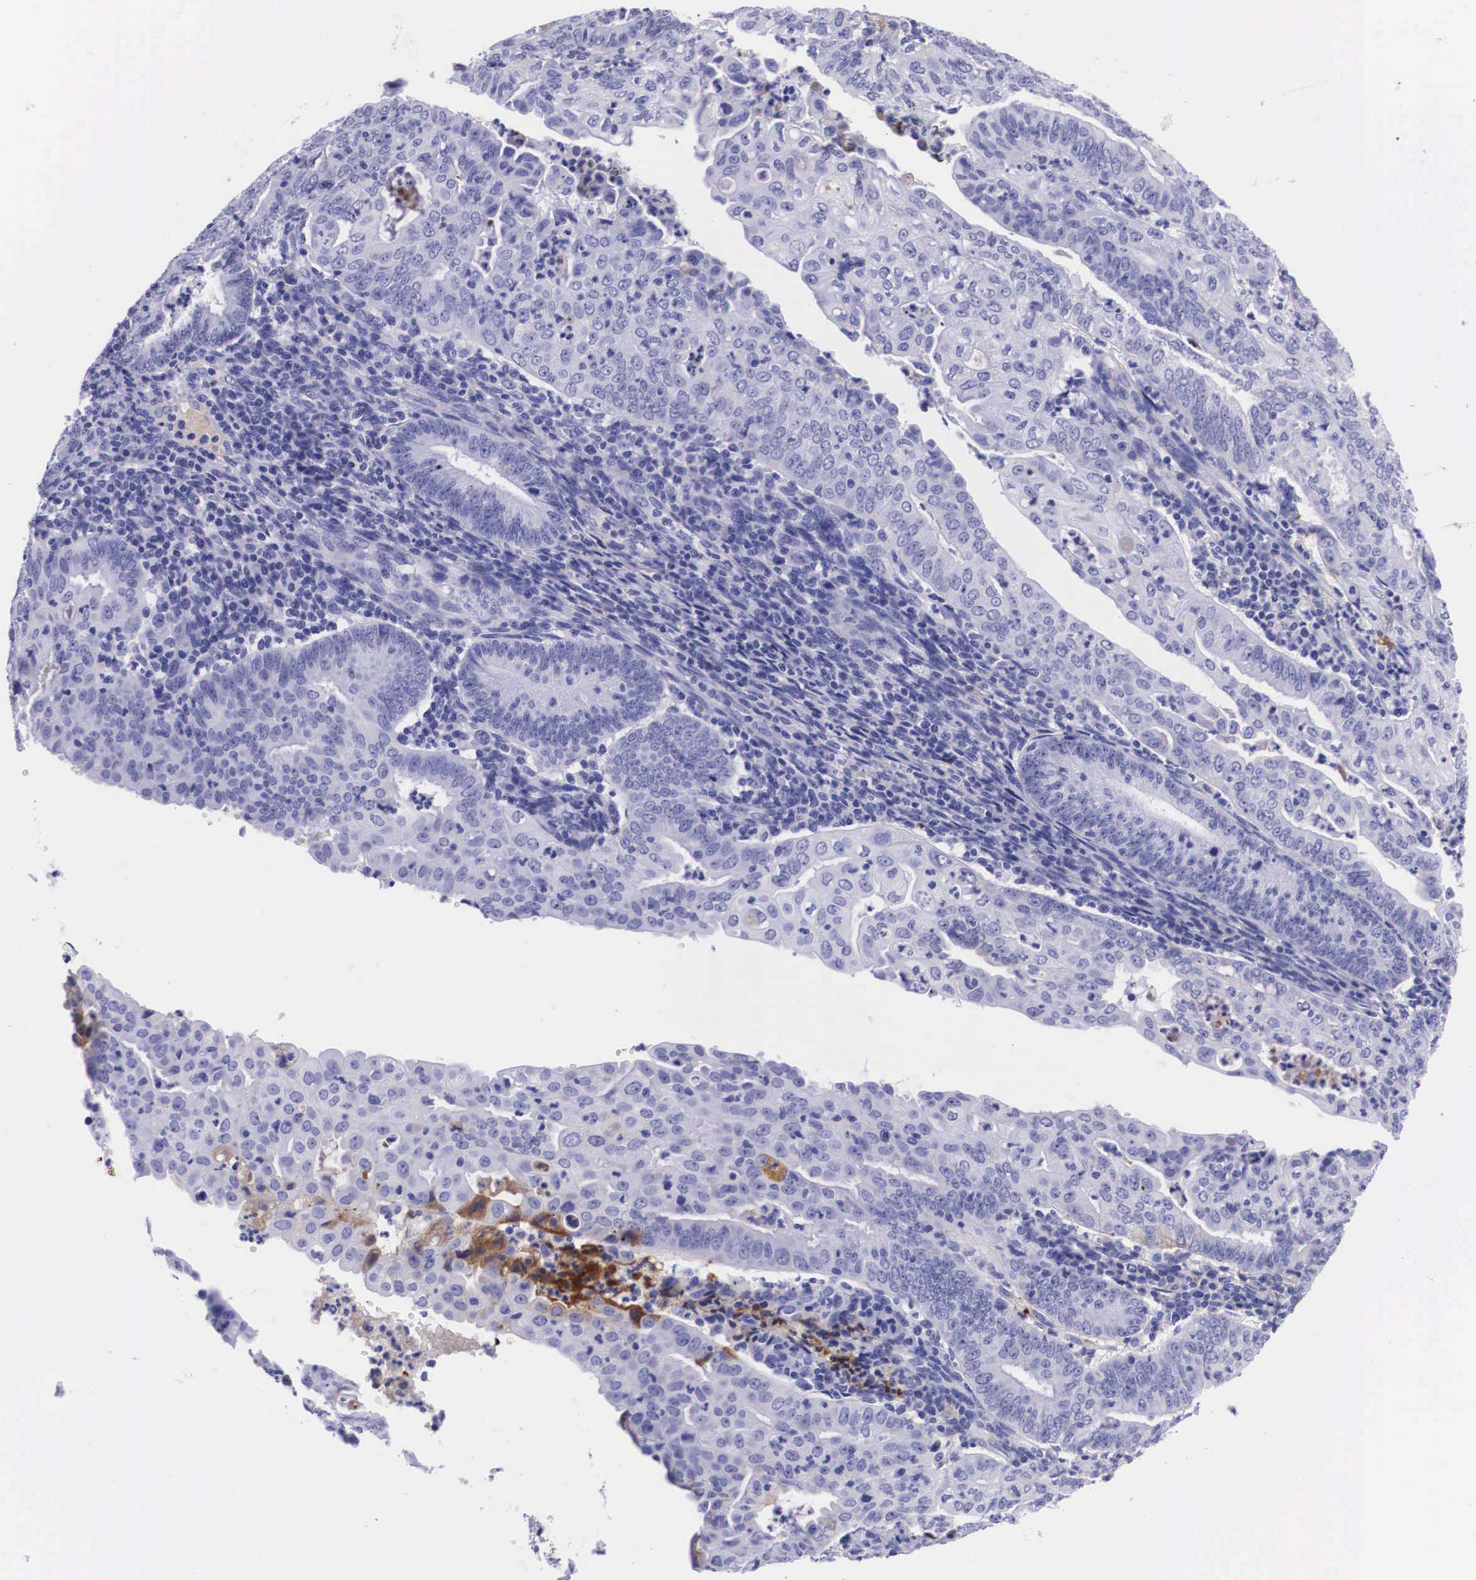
{"staining": {"intensity": "negative", "quantity": "none", "location": "none"}, "tissue": "endometrial cancer", "cell_type": "Tumor cells", "image_type": "cancer", "snomed": [{"axis": "morphology", "description": "Adenocarcinoma, NOS"}, {"axis": "topography", "description": "Endometrium"}], "caption": "Immunohistochemistry (IHC) photomicrograph of human endometrial cancer stained for a protein (brown), which shows no positivity in tumor cells.", "gene": "PLG", "patient": {"sex": "female", "age": 60}}